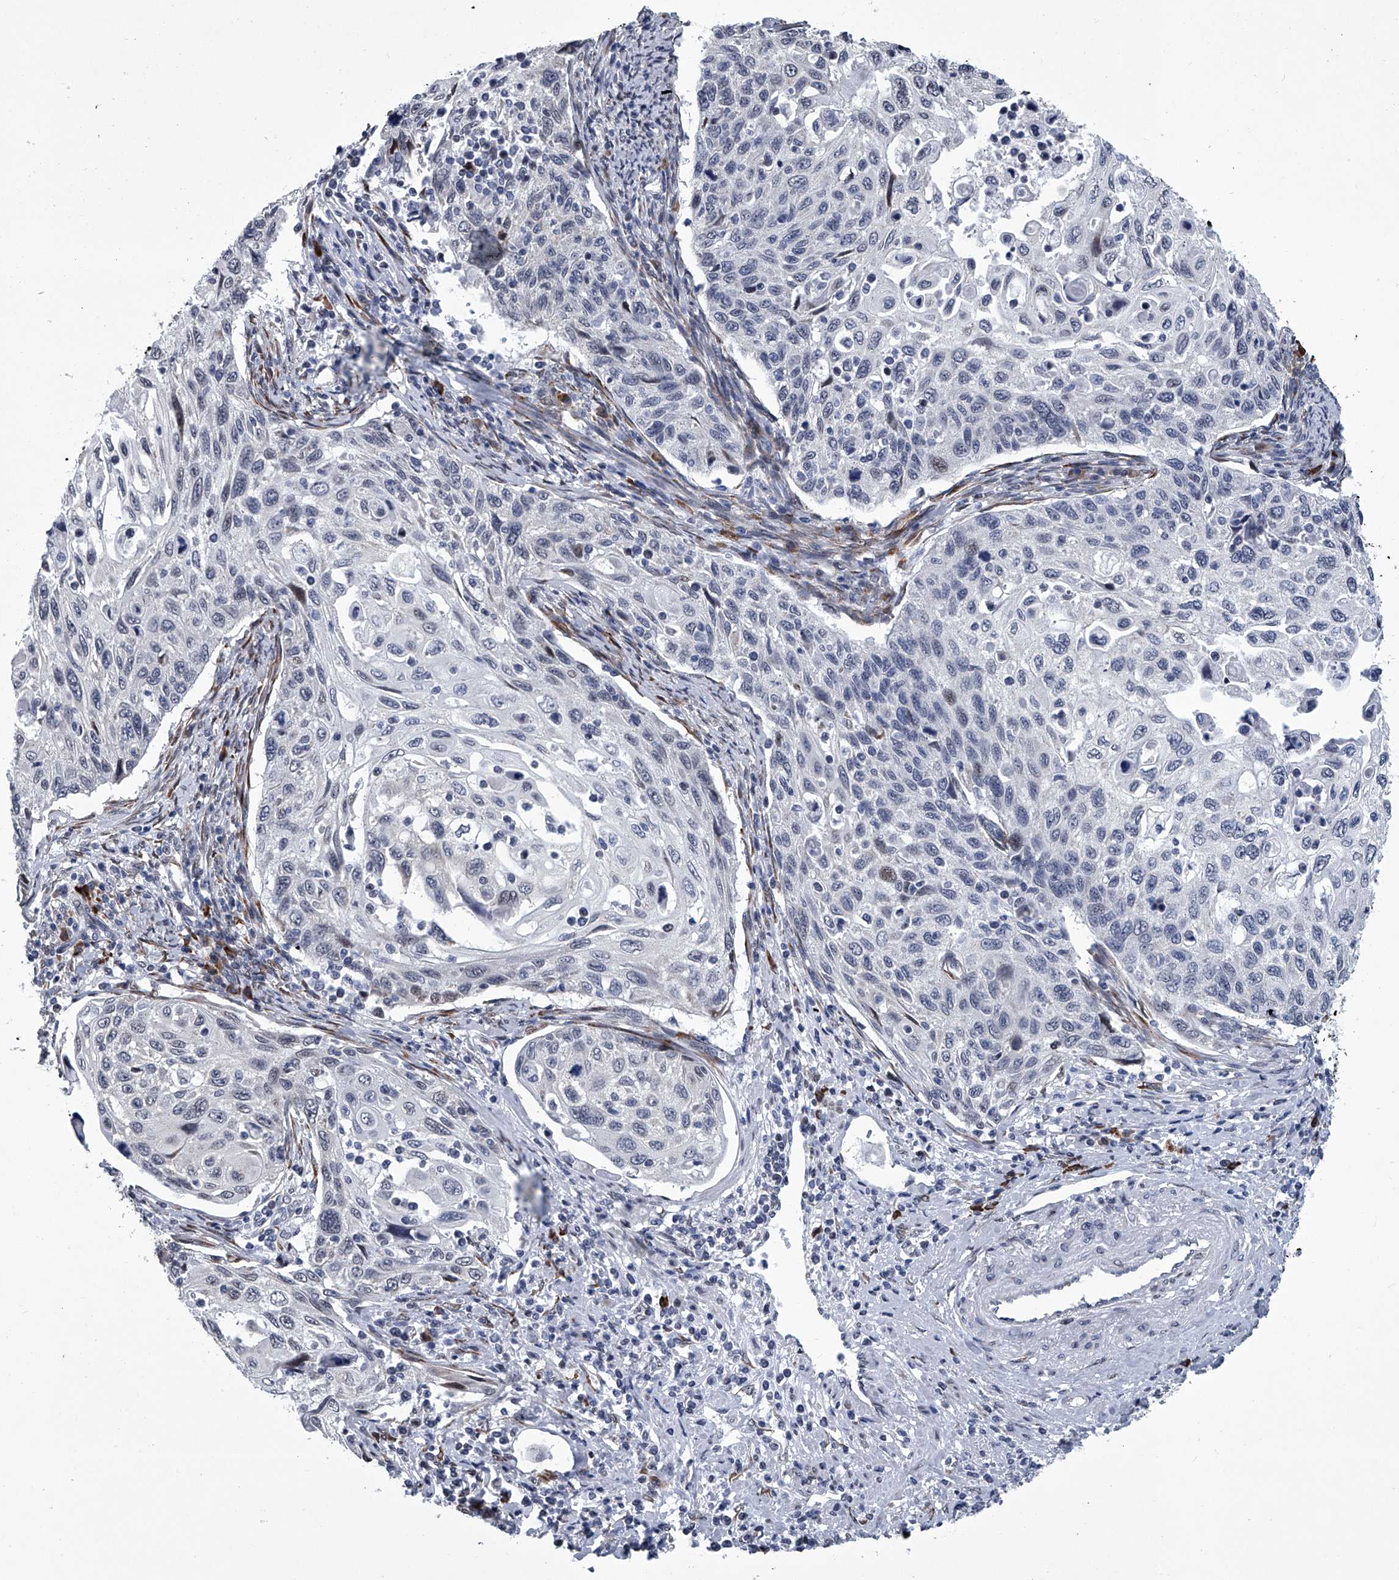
{"staining": {"intensity": "negative", "quantity": "none", "location": "none"}, "tissue": "cervical cancer", "cell_type": "Tumor cells", "image_type": "cancer", "snomed": [{"axis": "morphology", "description": "Squamous cell carcinoma, NOS"}, {"axis": "topography", "description": "Cervix"}], "caption": "This is an immunohistochemistry (IHC) micrograph of human cervical squamous cell carcinoma. There is no expression in tumor cells.", "gene": "PPP2R5D", "patient": {"sex": "female", "age": 70}}